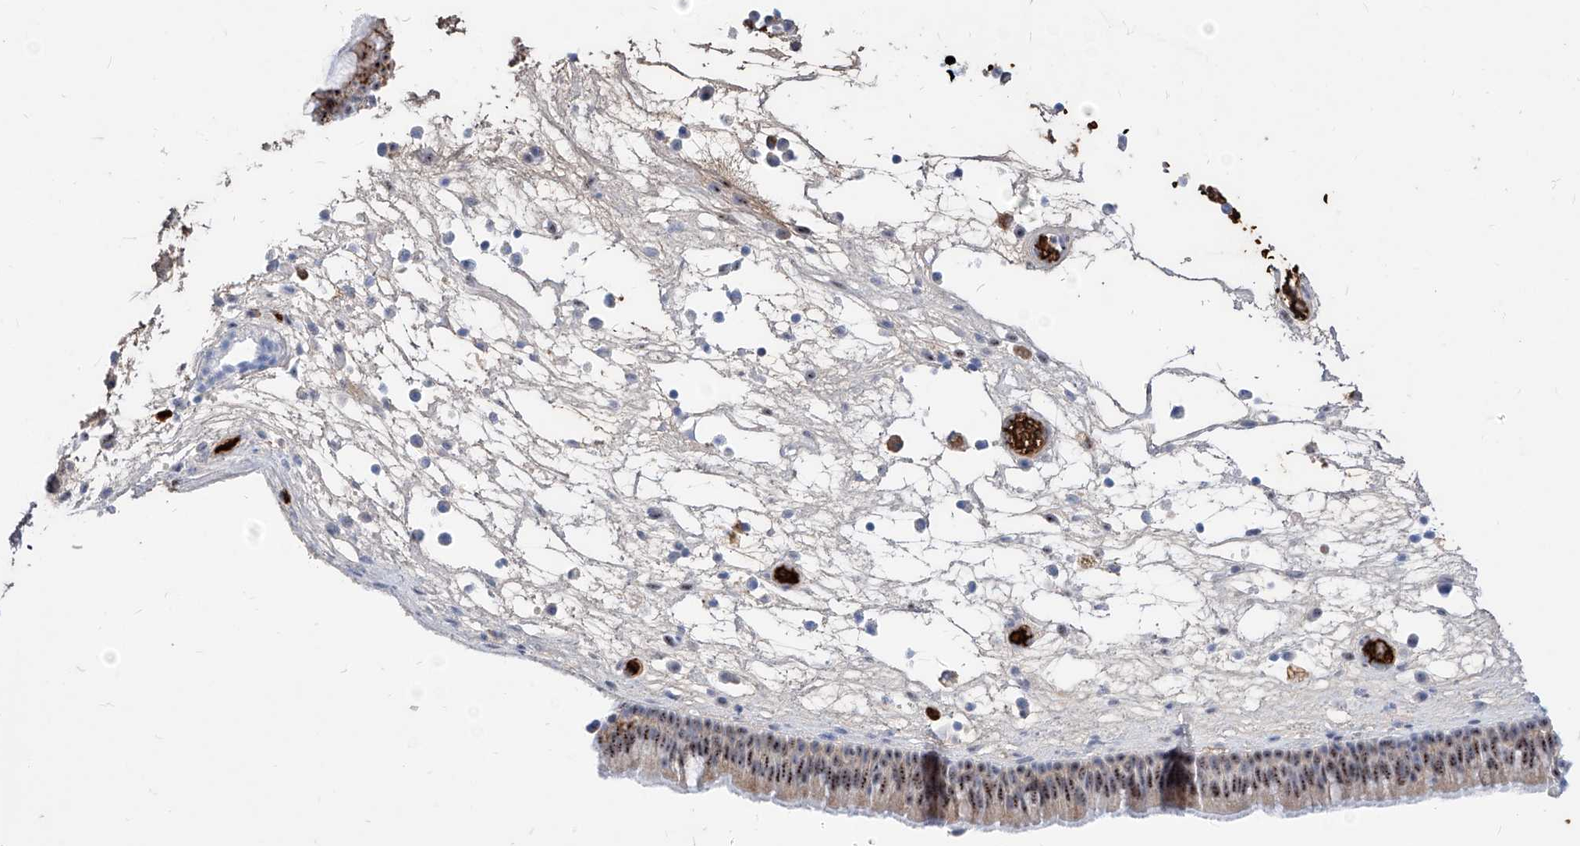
{"staining": {"intensity": "strong", "quantity": ">75%", "location": "nuclear"}, "tissue": "nasopharynx", "cell_type": "Respiratory epithelial cells", "image_type": "normal", "snomed": [{"axis": "morphology", "description": "Normal tissue, NOS"}, {"axis": "morphology", "description": "Inflammation, NOS"}, {"axis": "morphology", "description": "Malignant melanoma, Metastatic site"}, {"axis": "topography", "description": "Nasopharynx"}], "caption": "High-power microscopy captured an immunohistochemistry (IHC) micrograph of benign nasopharynx, revealing strong nuclear expression in approximately >75% of respiratory epithelial cells.", "gene": "ZFP42", "patient": {"sex": "male", "age": 70}}